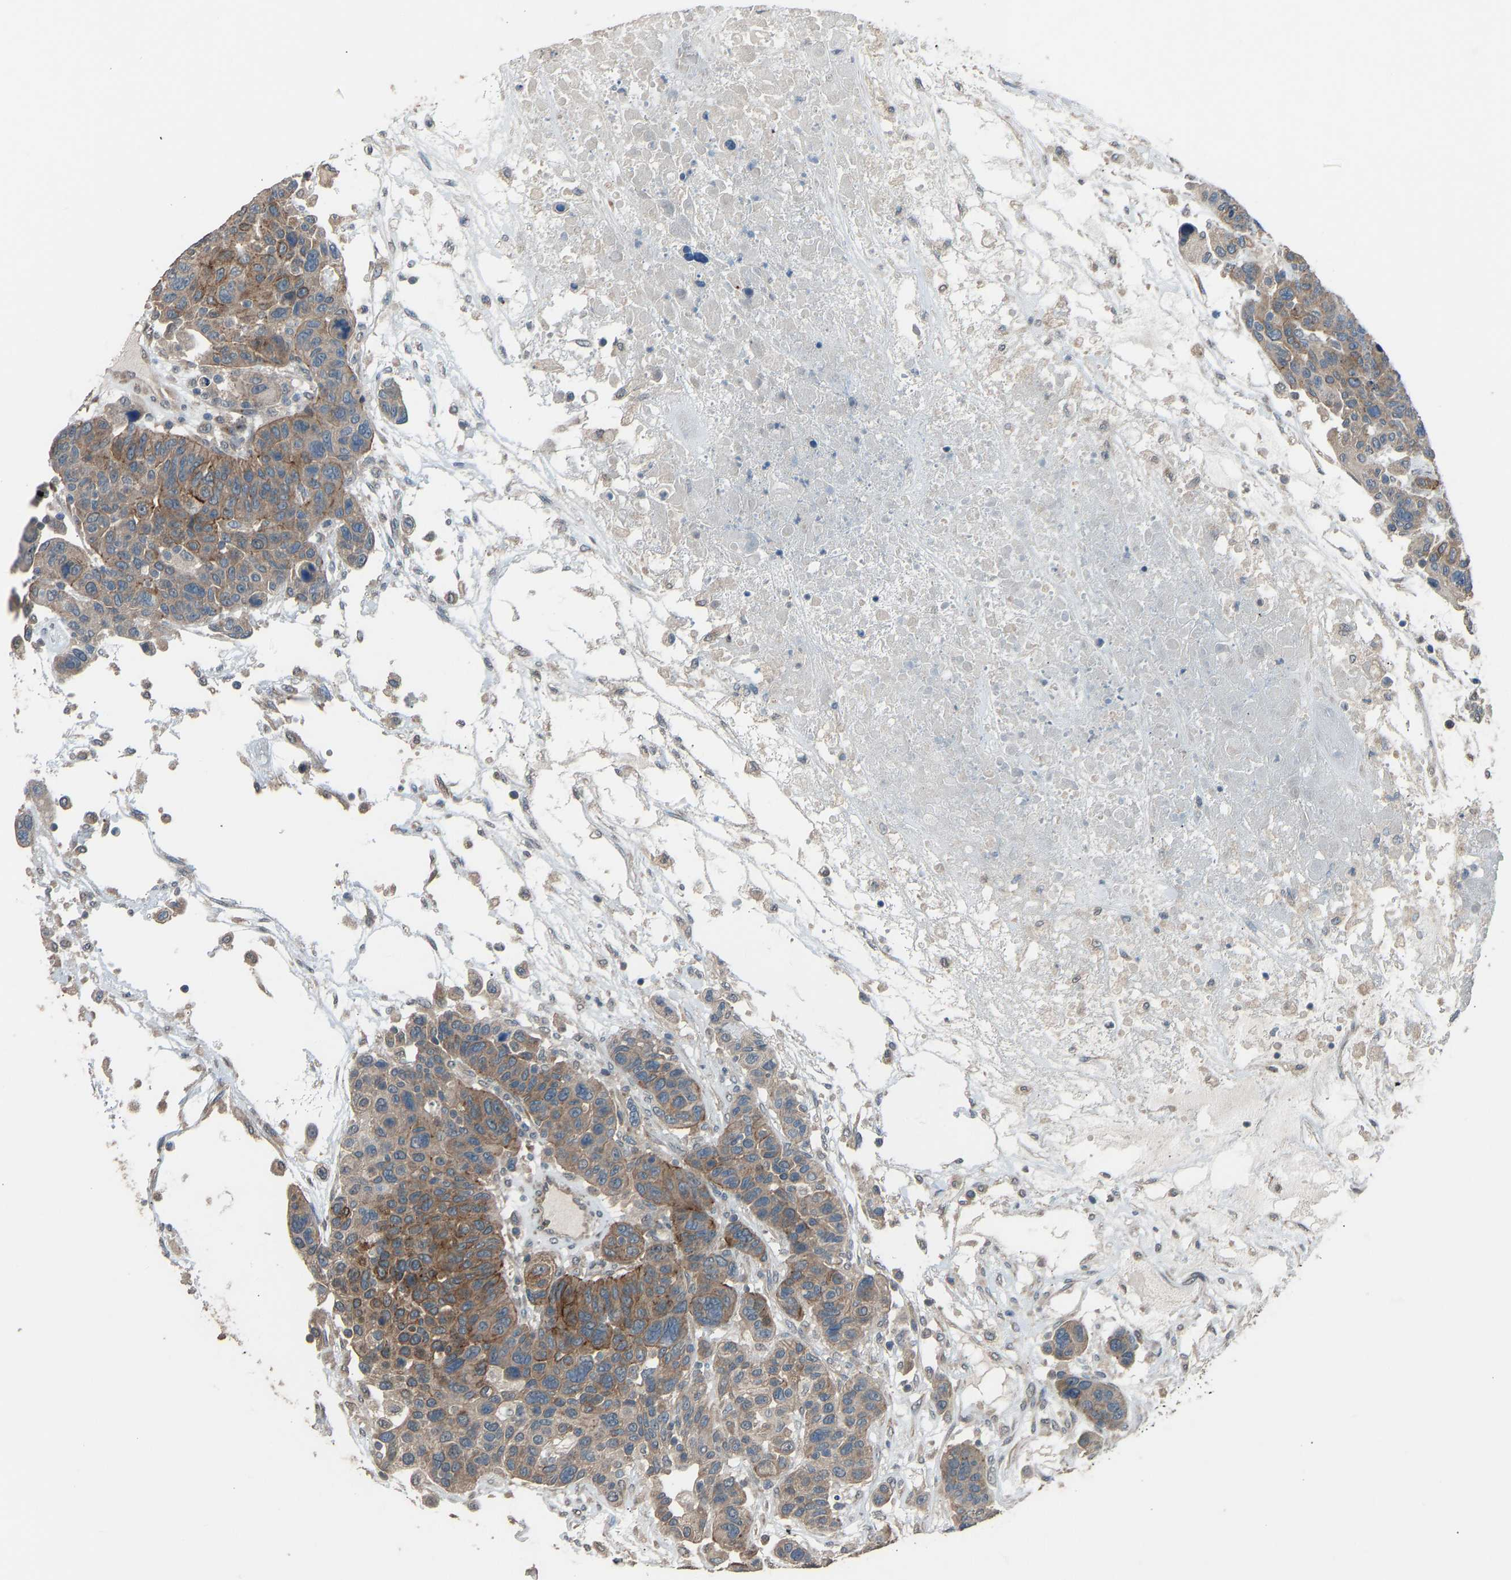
{"staining": {"intensity": "moderate", "quantity": ">75%", "location": "cytoplasmic/membranous"}, "tissue": "breast cancer", "cell_type": "Tumor cells", "image_type": "cancer", "snomed": [{"axis": "morphology", "description": "Duct carcinoma"}, {"axis": "topography", "description": "Breast"}], "caption": "Tumor cells display medium levels of moderate cytoplasmic/membranous staining in about >75% of cells in breast cancer.", "gene": "SLC43A1", "patient": {"sex": "female", "age": 37}}